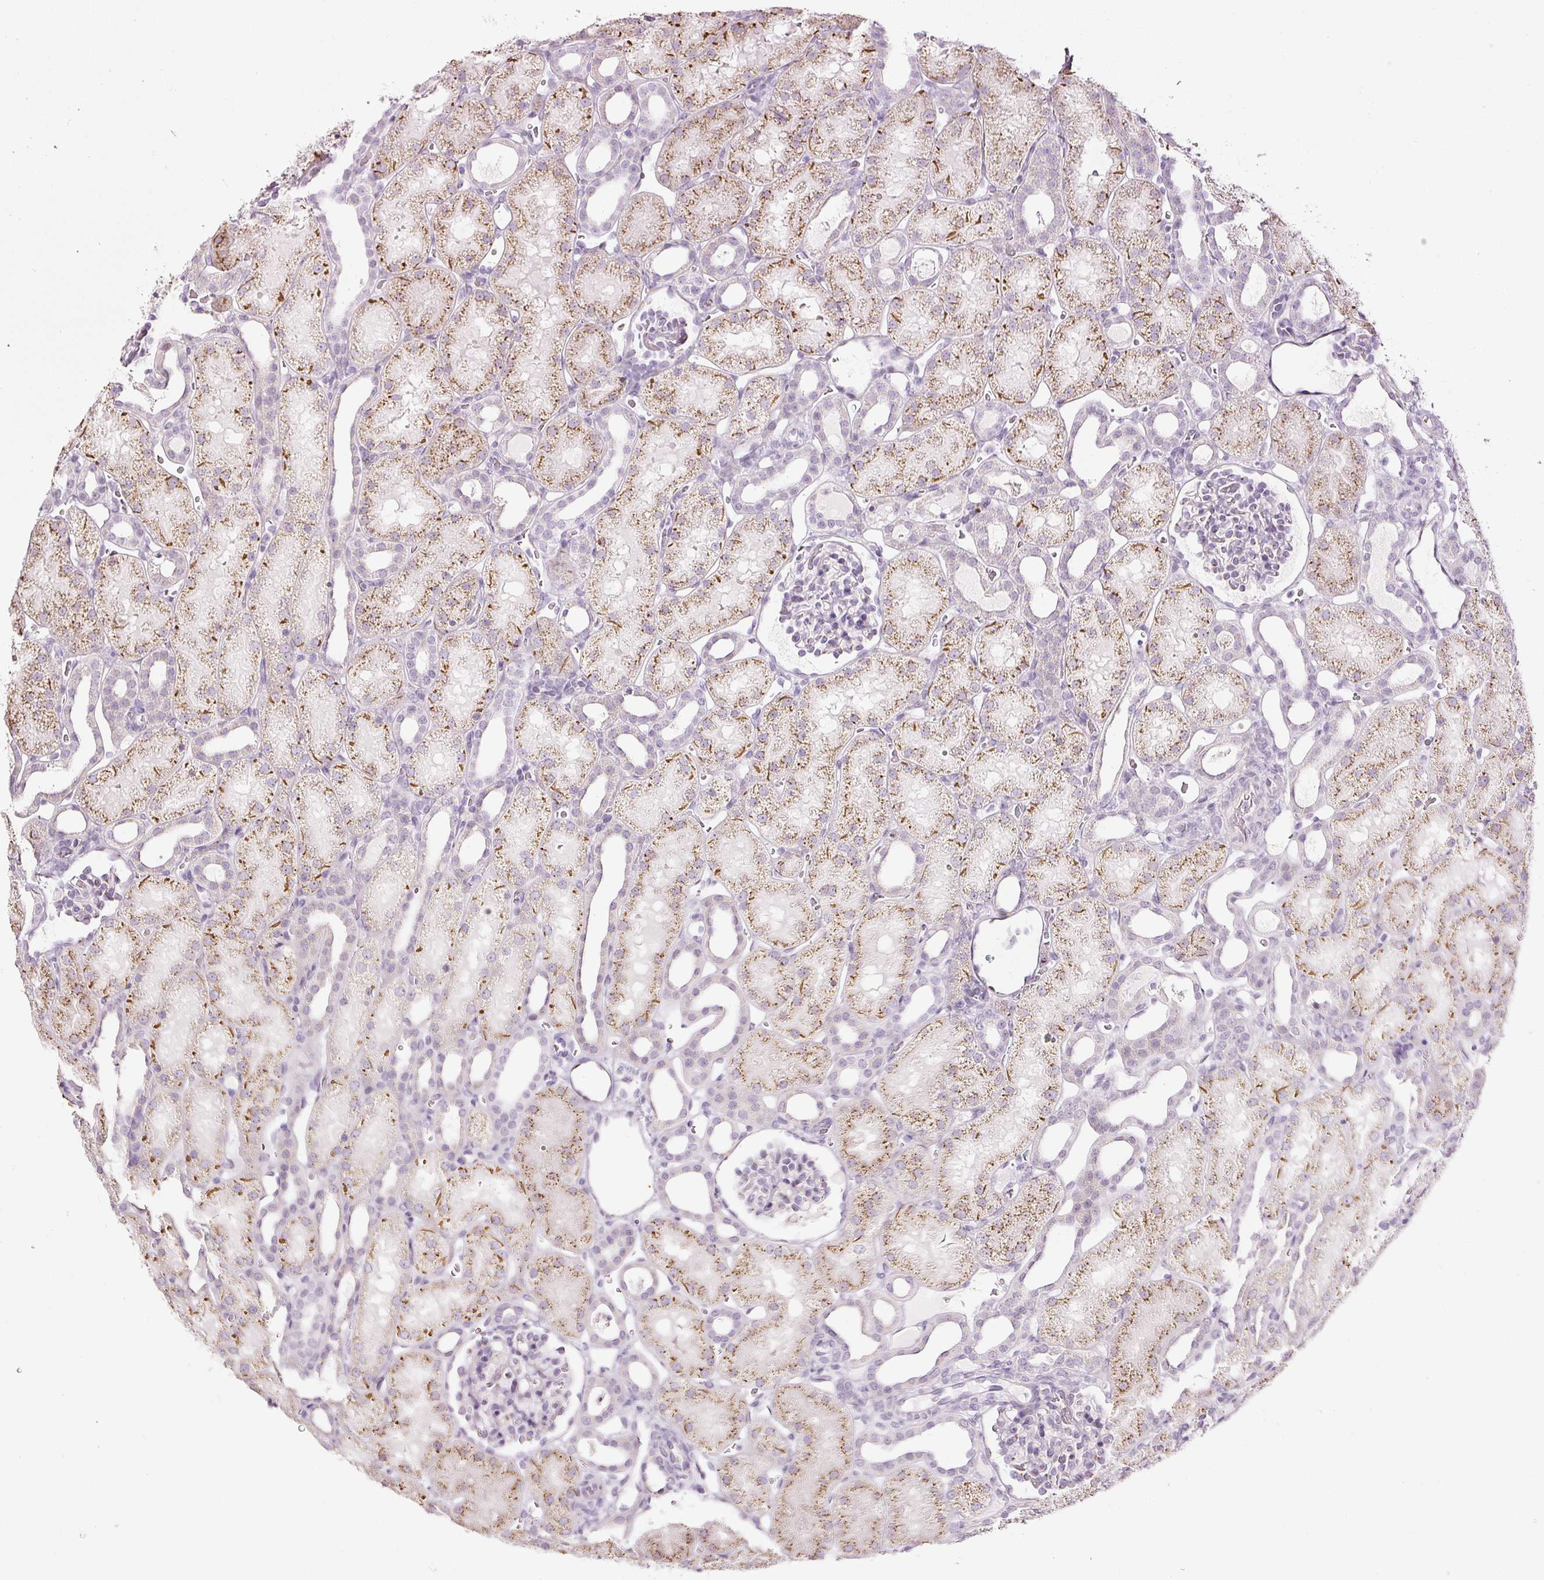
{"staining": {"intensity": "moderate", "quantity": "25%-75%", "location": "cytoplasmic/membranous"}, "tissue": "kidney", "cell_type": "Cells in glomeruli", "image_type": "normal", "snomed": [{"axis": "morphology", "description": "Normal tissue, NOS"}, {"axis": "topography", "description": "Kidney"}], "caption": "Immunohistochemical staining of unremarkable kidney displays 25%-75% levels of moderate cytoplasmic/membranous protein expression in approximately 25%-75% of cells in glomeruli. The staining was performed using DAB, with brown indicating positive protein expression. Nuclei are stained blue with hematoxylin.", "gene": "SDF4", "patient": {"sex": "male", "age": 2}}